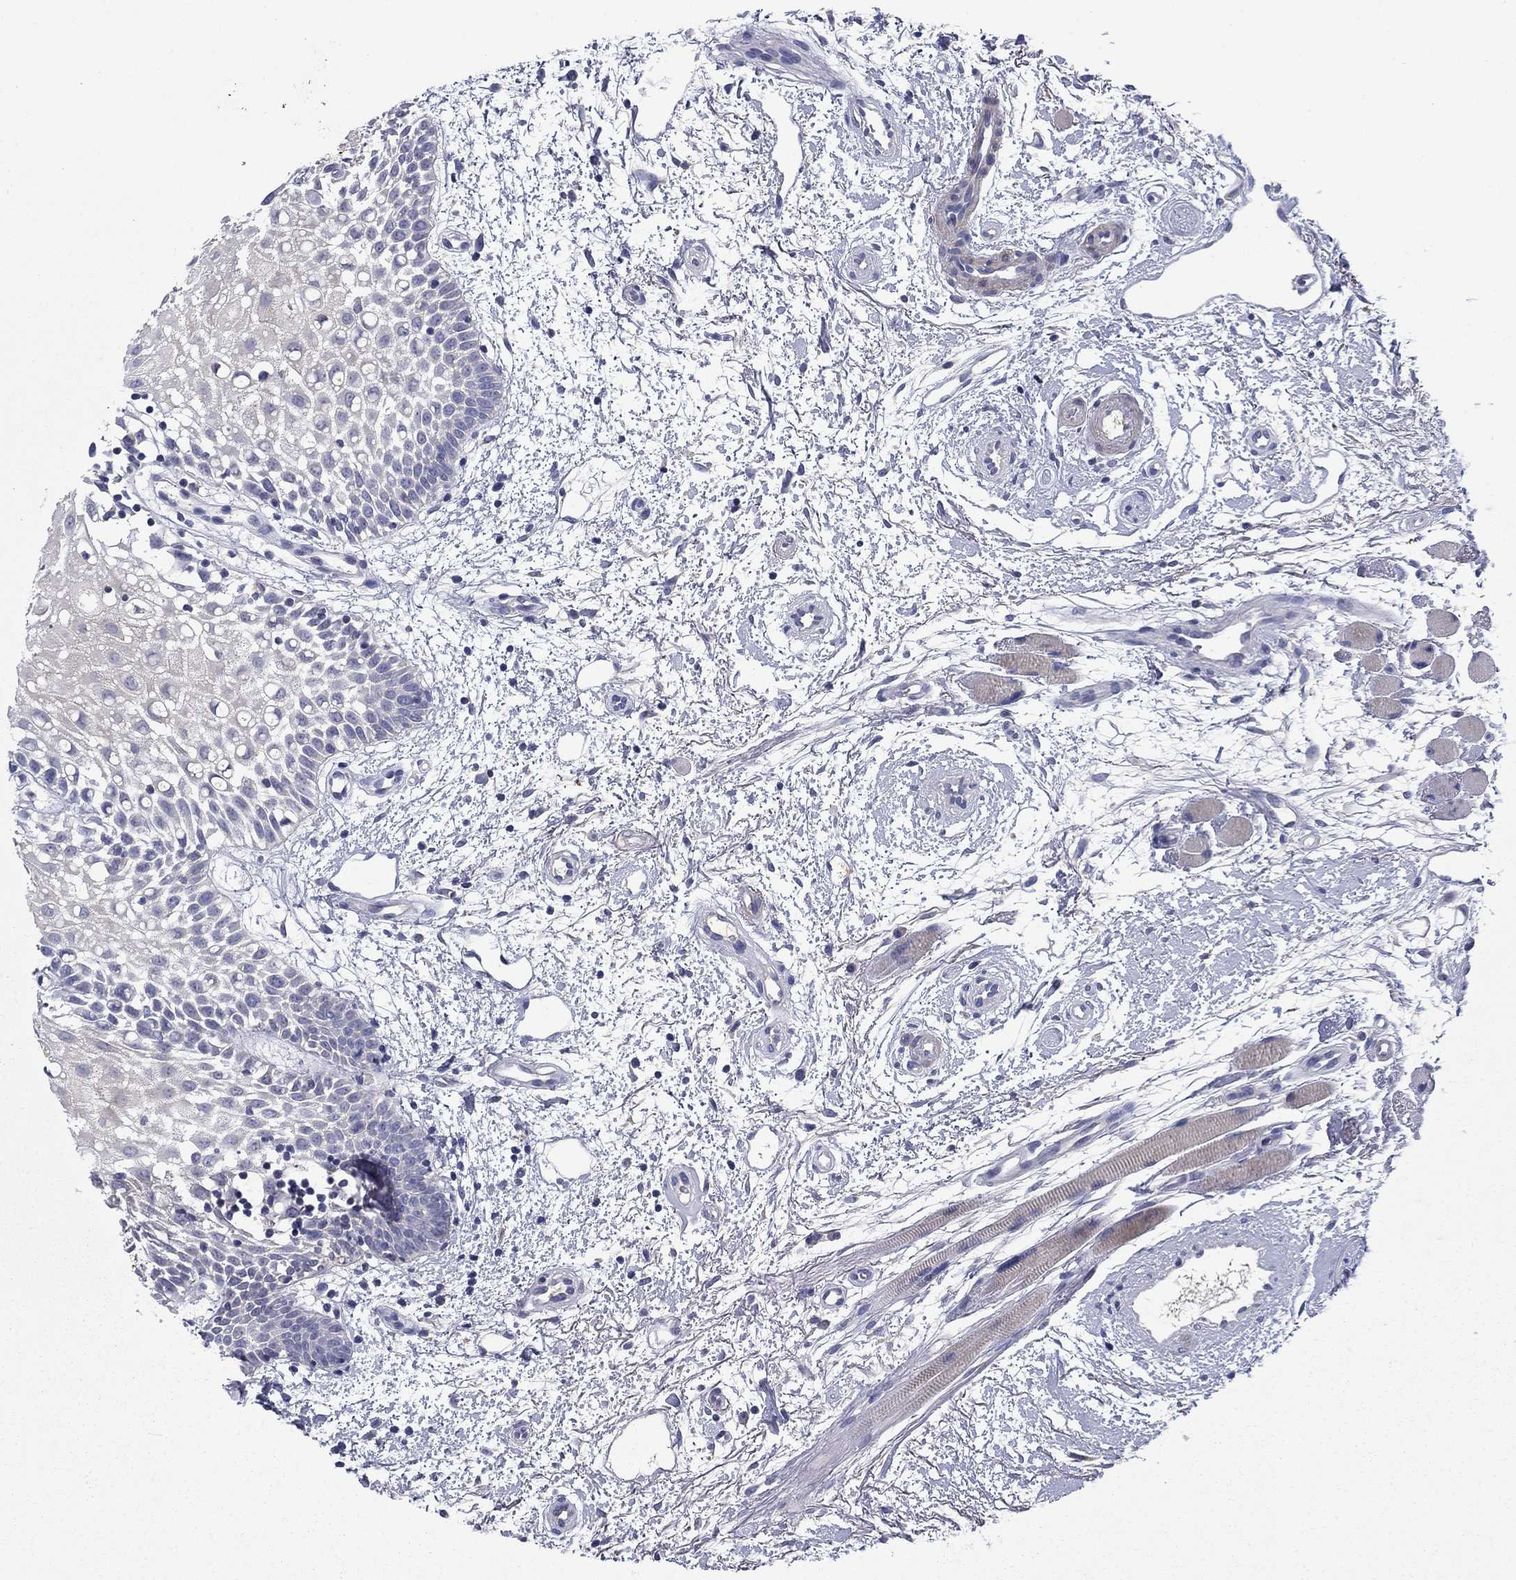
{"staining": {"intensity": "negative", "quantity": "none", "location": "none"}, "tissue": "oral mucosa", "cell_type": "Squamous epithelial cells", "image_type": "normal", "snomed": [{"axis": "morphology", "description": "Normal tissue, NOS"}, {"axis": "morphology", "description": "Squamous cell carcinoma, NOS"}, {"axis": "topography", "description": "Oral tissue"}, {"axis": "topography", "description": "Head-Neck"}], "caption": "High magnification brightfield microscopy of normal oral mucosa stained with DAB (brown) and counterstained with hematoxylin (blue): squamous epithelial cells show no significant positivity. Brightfield microscopy of IHC stained with DAB (brown) and hematoxylin (blue), captured at high magnification.", "gene": "FRK", "patient": {"sex": "female", "age": 75}}